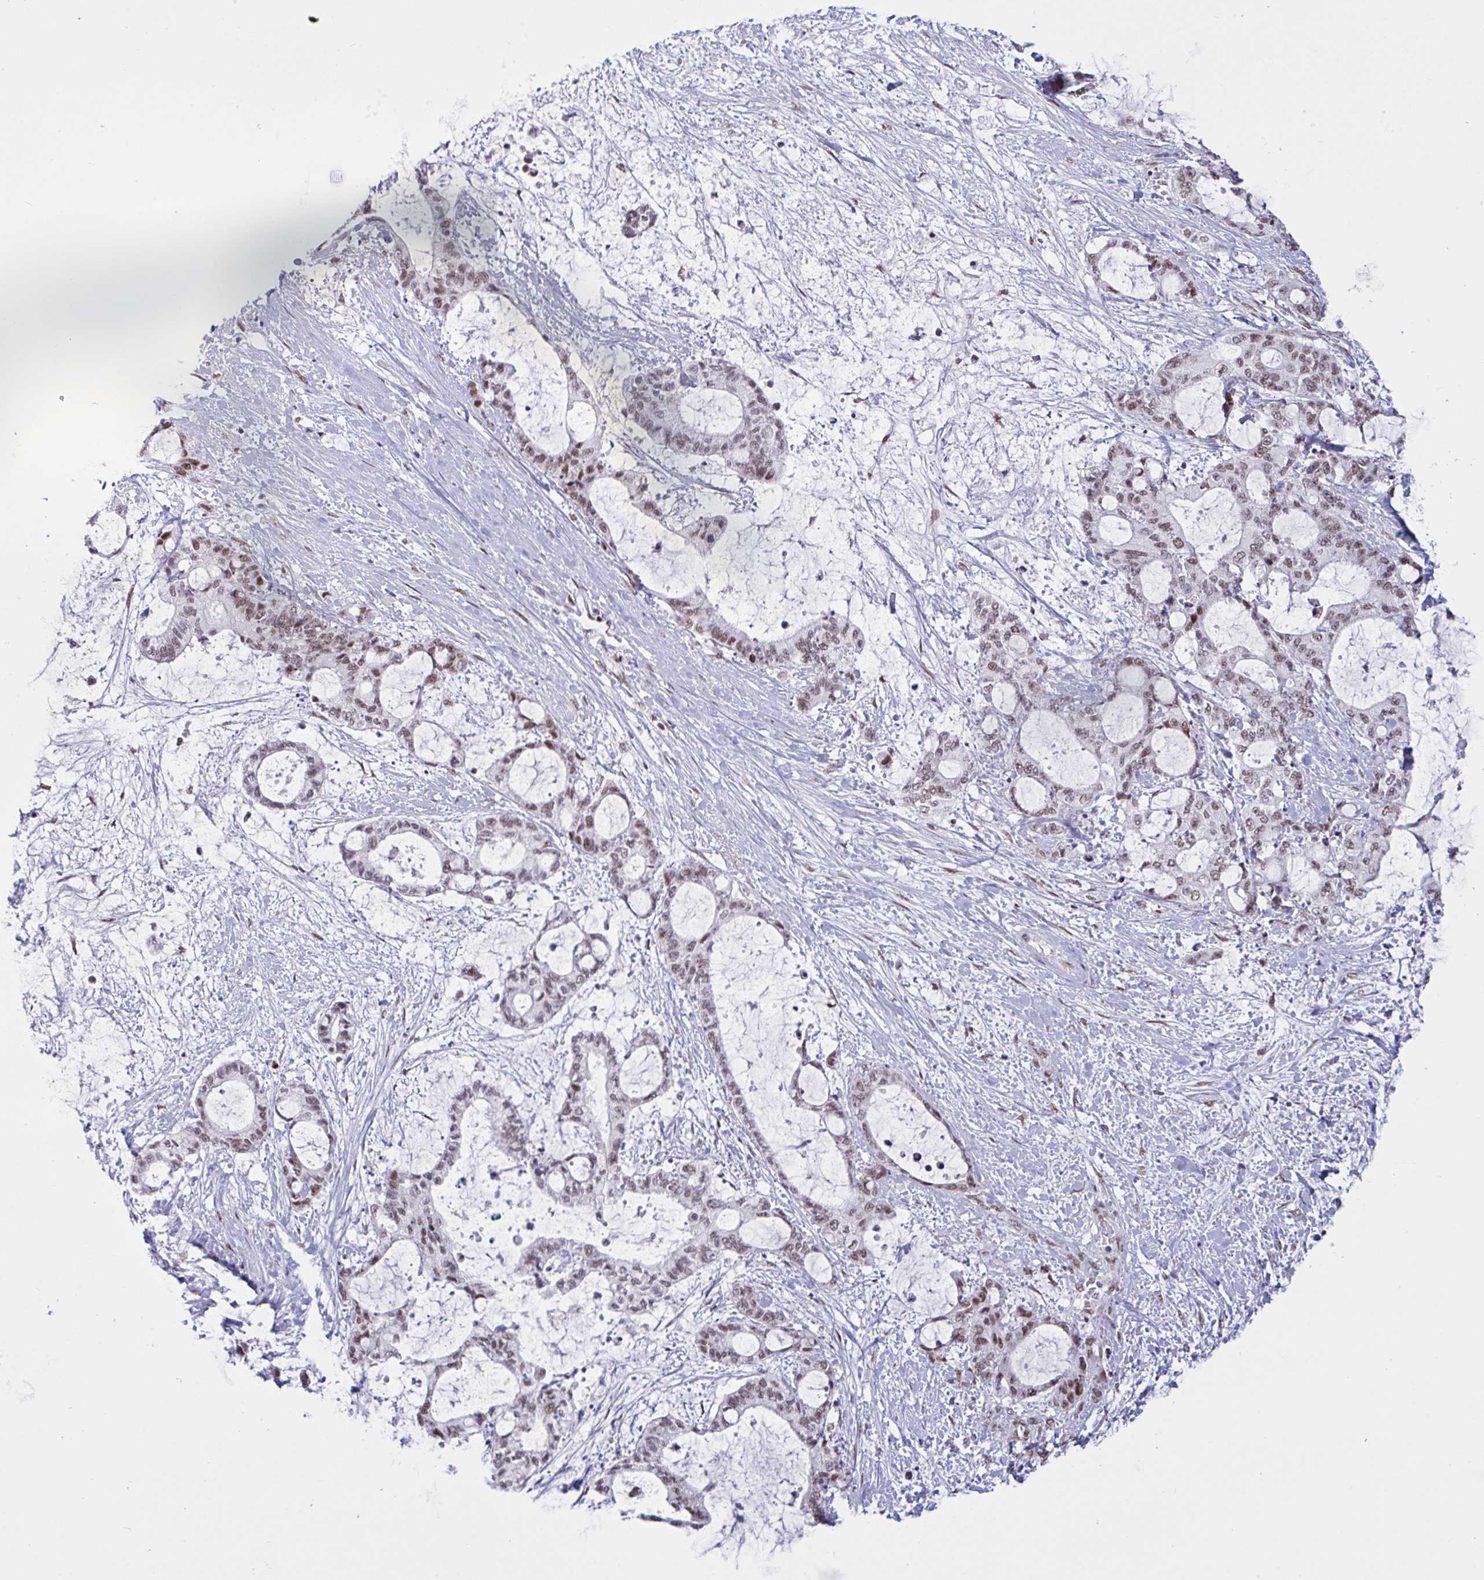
{"staining": {"intensity": "moderate", "quantity": "25%-75%", "location": "nuclear"}, "tissue": "liver cancer", "cell_type": "Tumor cells", "image_type": "cancer", "snomed": [{"axis": "morphology", "description": "Normal tissue, NOS"}, {"axis": "morphology", "description": "Cholangiocarcinoma"}, {"axis": "topography", "description": "Liver"}, {"axis": "topography", "description": "Peripheral nerve tissue"}], "caption": "A brown stain shows moderate nuclear positivity of a protein in human liver cancer tumor cells. Using DAB (3,3'-diaminobenzidine) (brown) and hematoxylin (blue) stains, captured at high magnification using brightfield microscopy.", "gene": "CBFA2T2", "patient": {"sex": "female", "age": 73}}